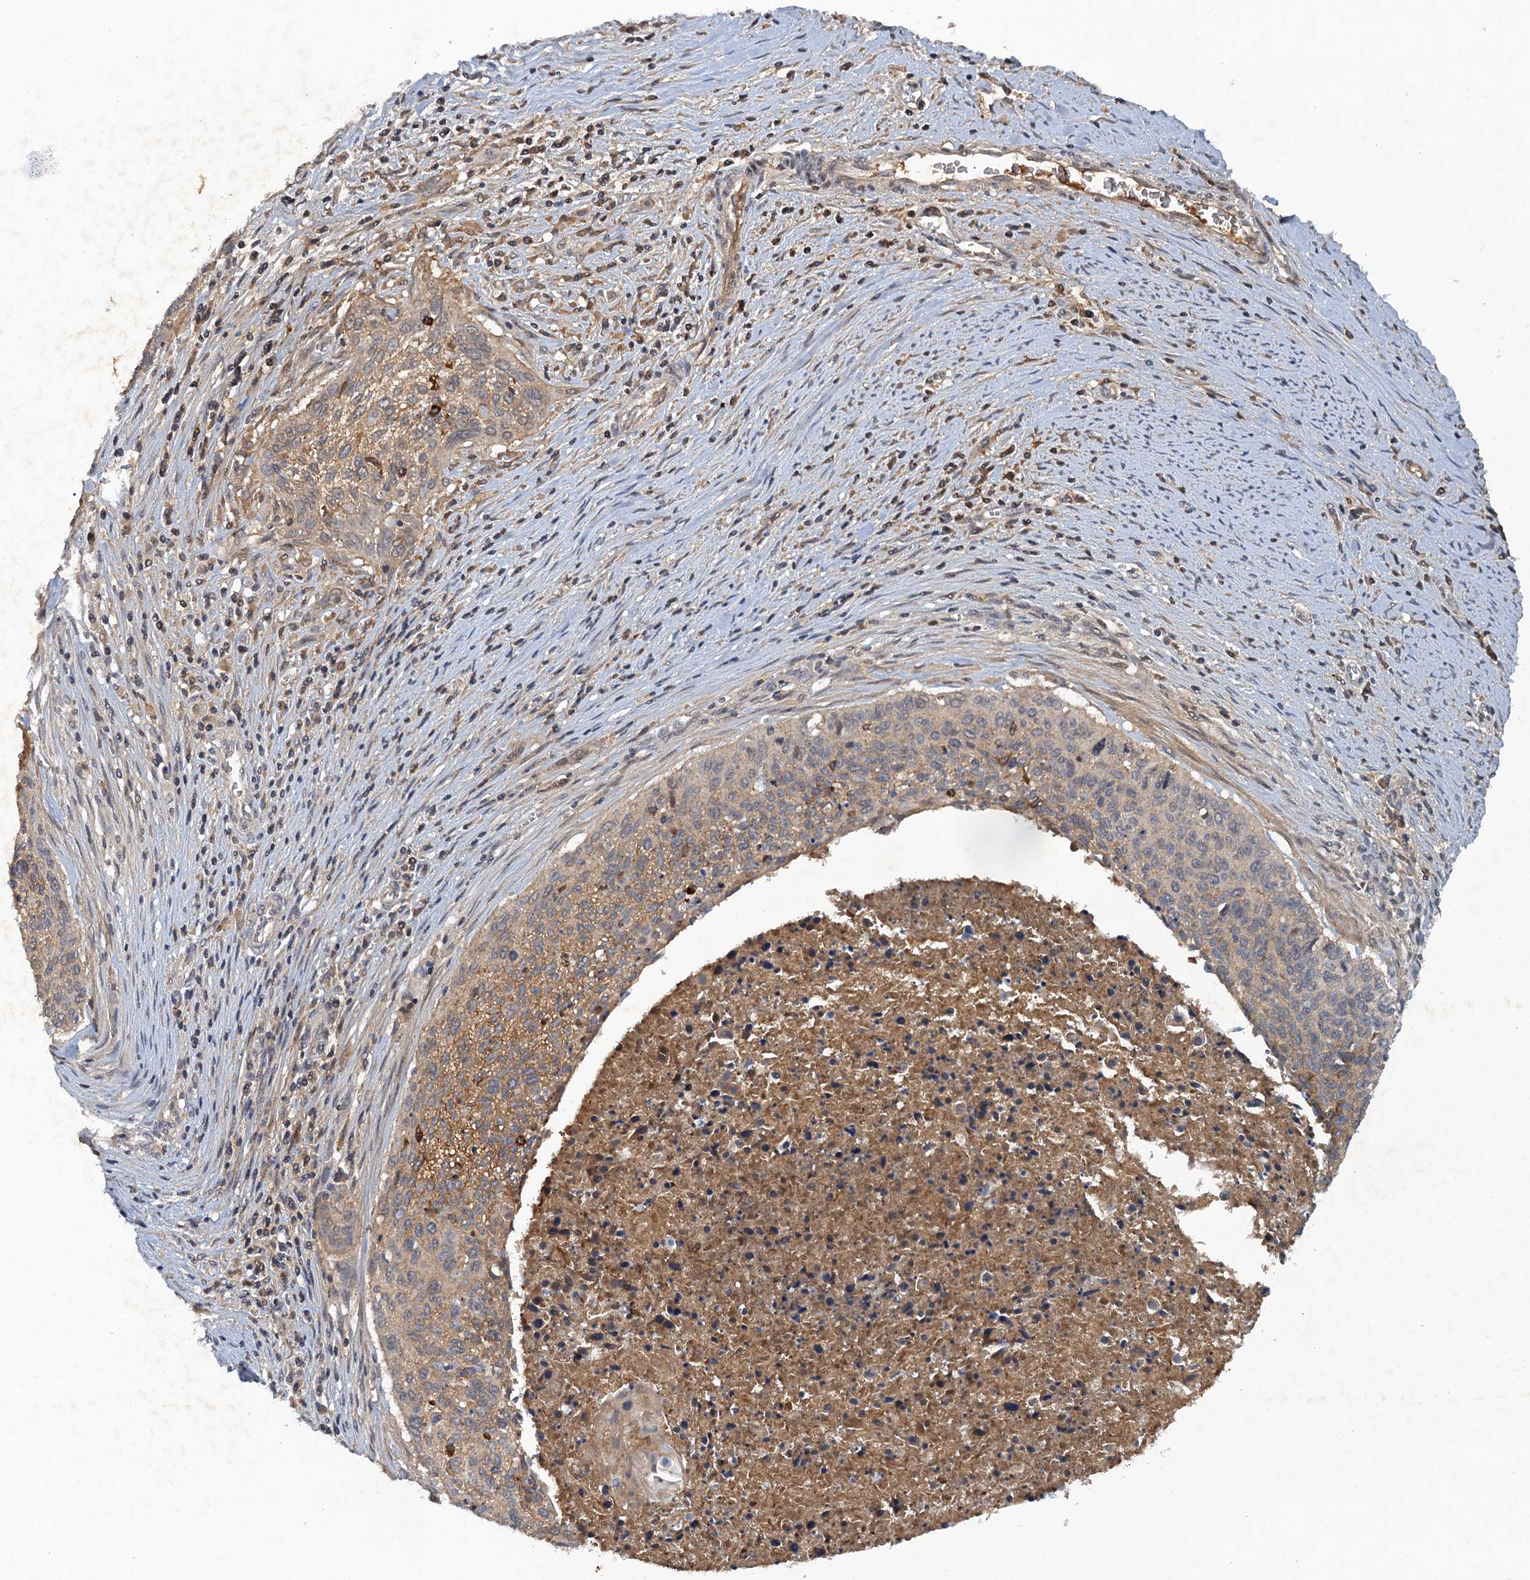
{"staining": {"intensity": "weak", "quantity": "25%-75%", "location": "cytoplasmic/membranous"}, "tissue": "cervical cancer", "cell_type": "Tumor cells", "image_type": "cancer", "snomed": [{"axis": "morphology", "description": "Squamous cell carcinoma, NOS"}, {"axis": "topography", "description": "Cervix"}], "caption": "Immunohistochemistry (IHC) photomicrograph of cervical squamous cell carcinoma stained for a protein (brown), which exhibits low levels of weak cytoplasmic/membranous expression in approximately 25%-75% of tumor cells.", "gene": "HAPLN3", "patient": {"sex": "female", "age": 55}}